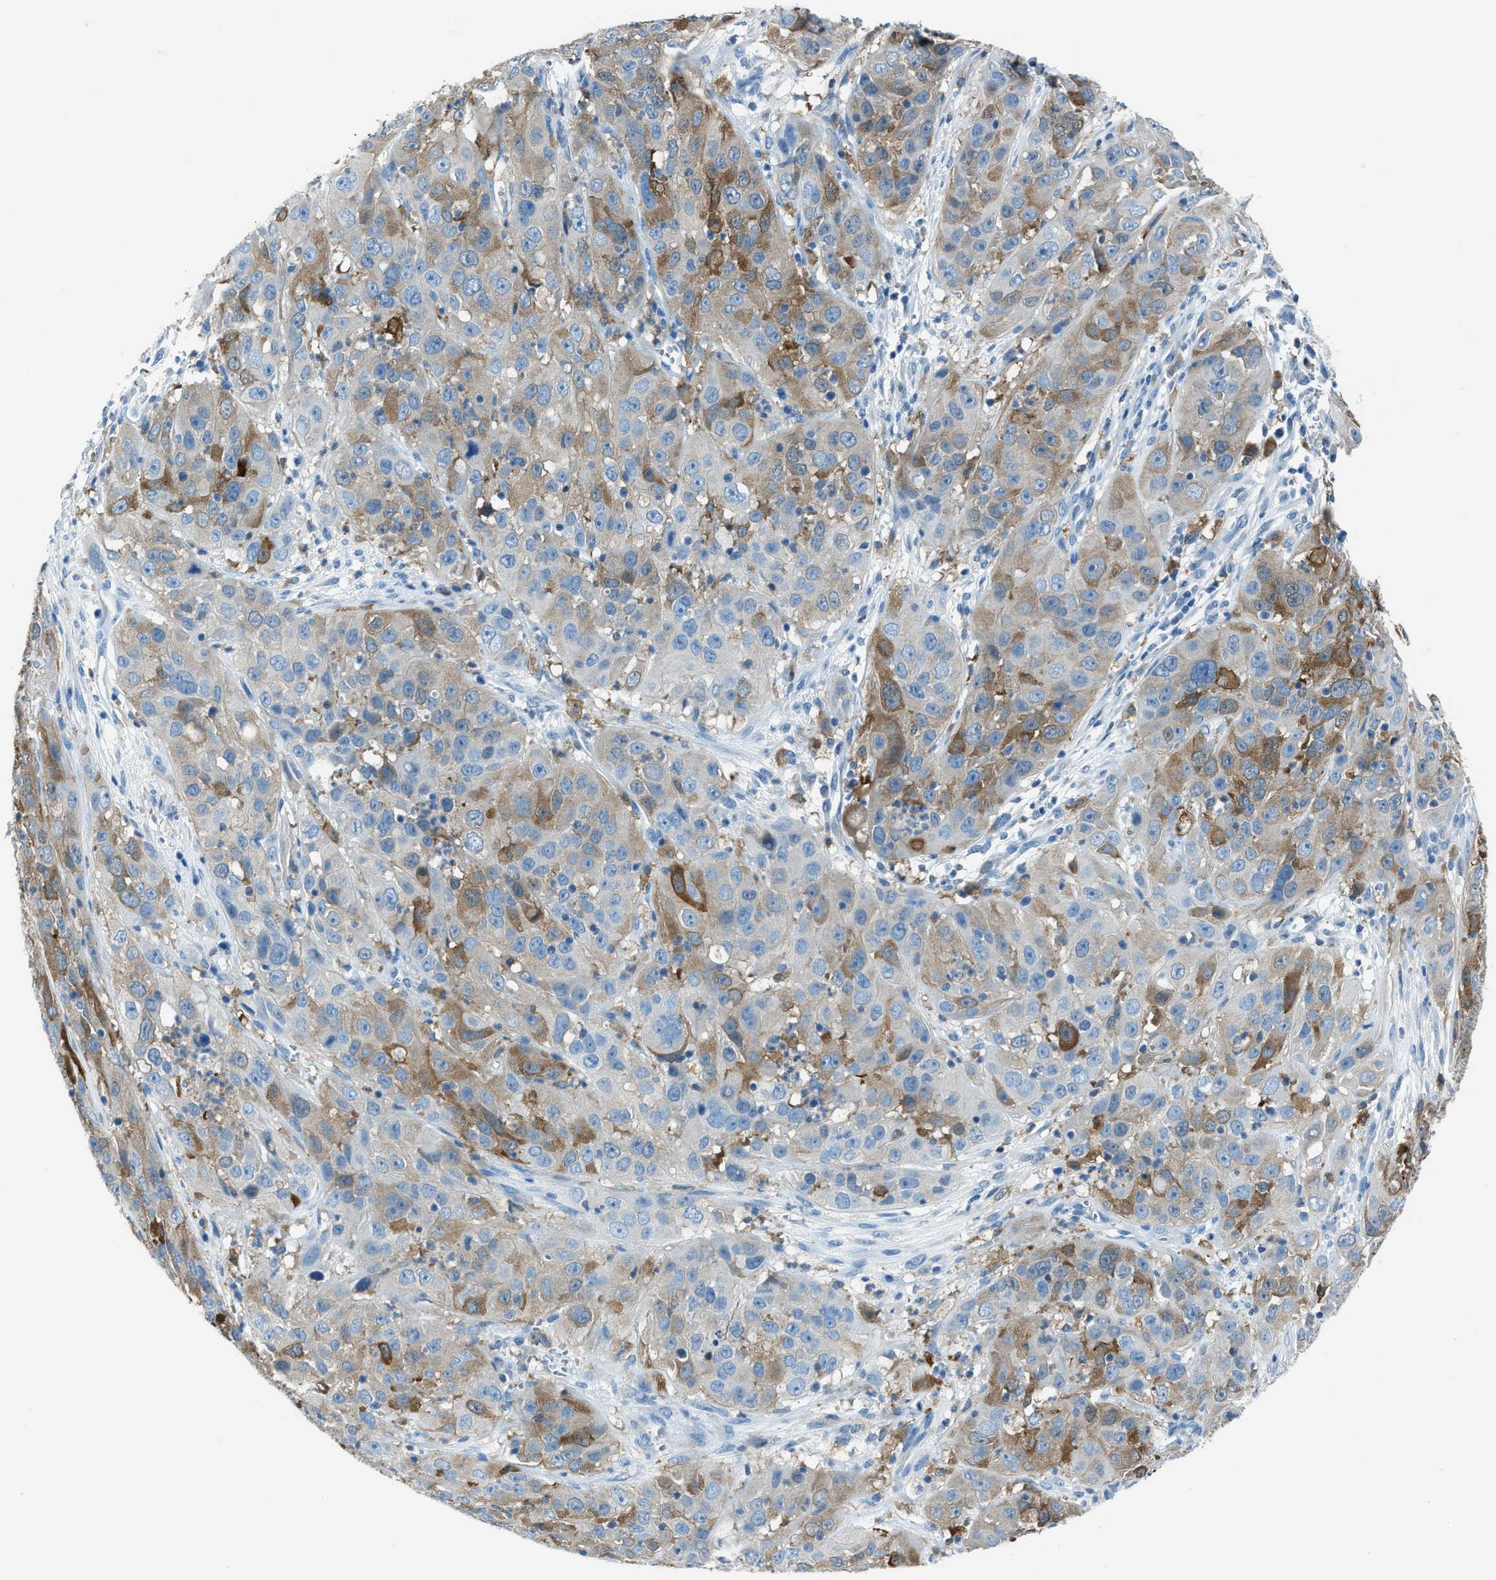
{"staining": {"intensity": "moderate", "quantity": "<25%", "location": "cytoplasmic/membranous"}, "tissue": "cervical cancer", "cell_type": "Tumor cells", "image_type": "cancer", "snomed": [{"axis": "morphology", "description": "Squamous cell carcinoma, NOS"}, {"axis": "topography", "description": "Cervix"}], "caption": "Immunohistochemistry (IHC) micrograph of neoplastic tissue: squamous cell carcinoma (cervical) stained using IHC shows low levels of moderate protein expression localized specifically in the cytoplasmic/membranous of tumor cells, appearing as a cytoplasmic/membranous brown color.", "gene": "MATCAP2", "patient": {"sex": "female", "age": 32}}